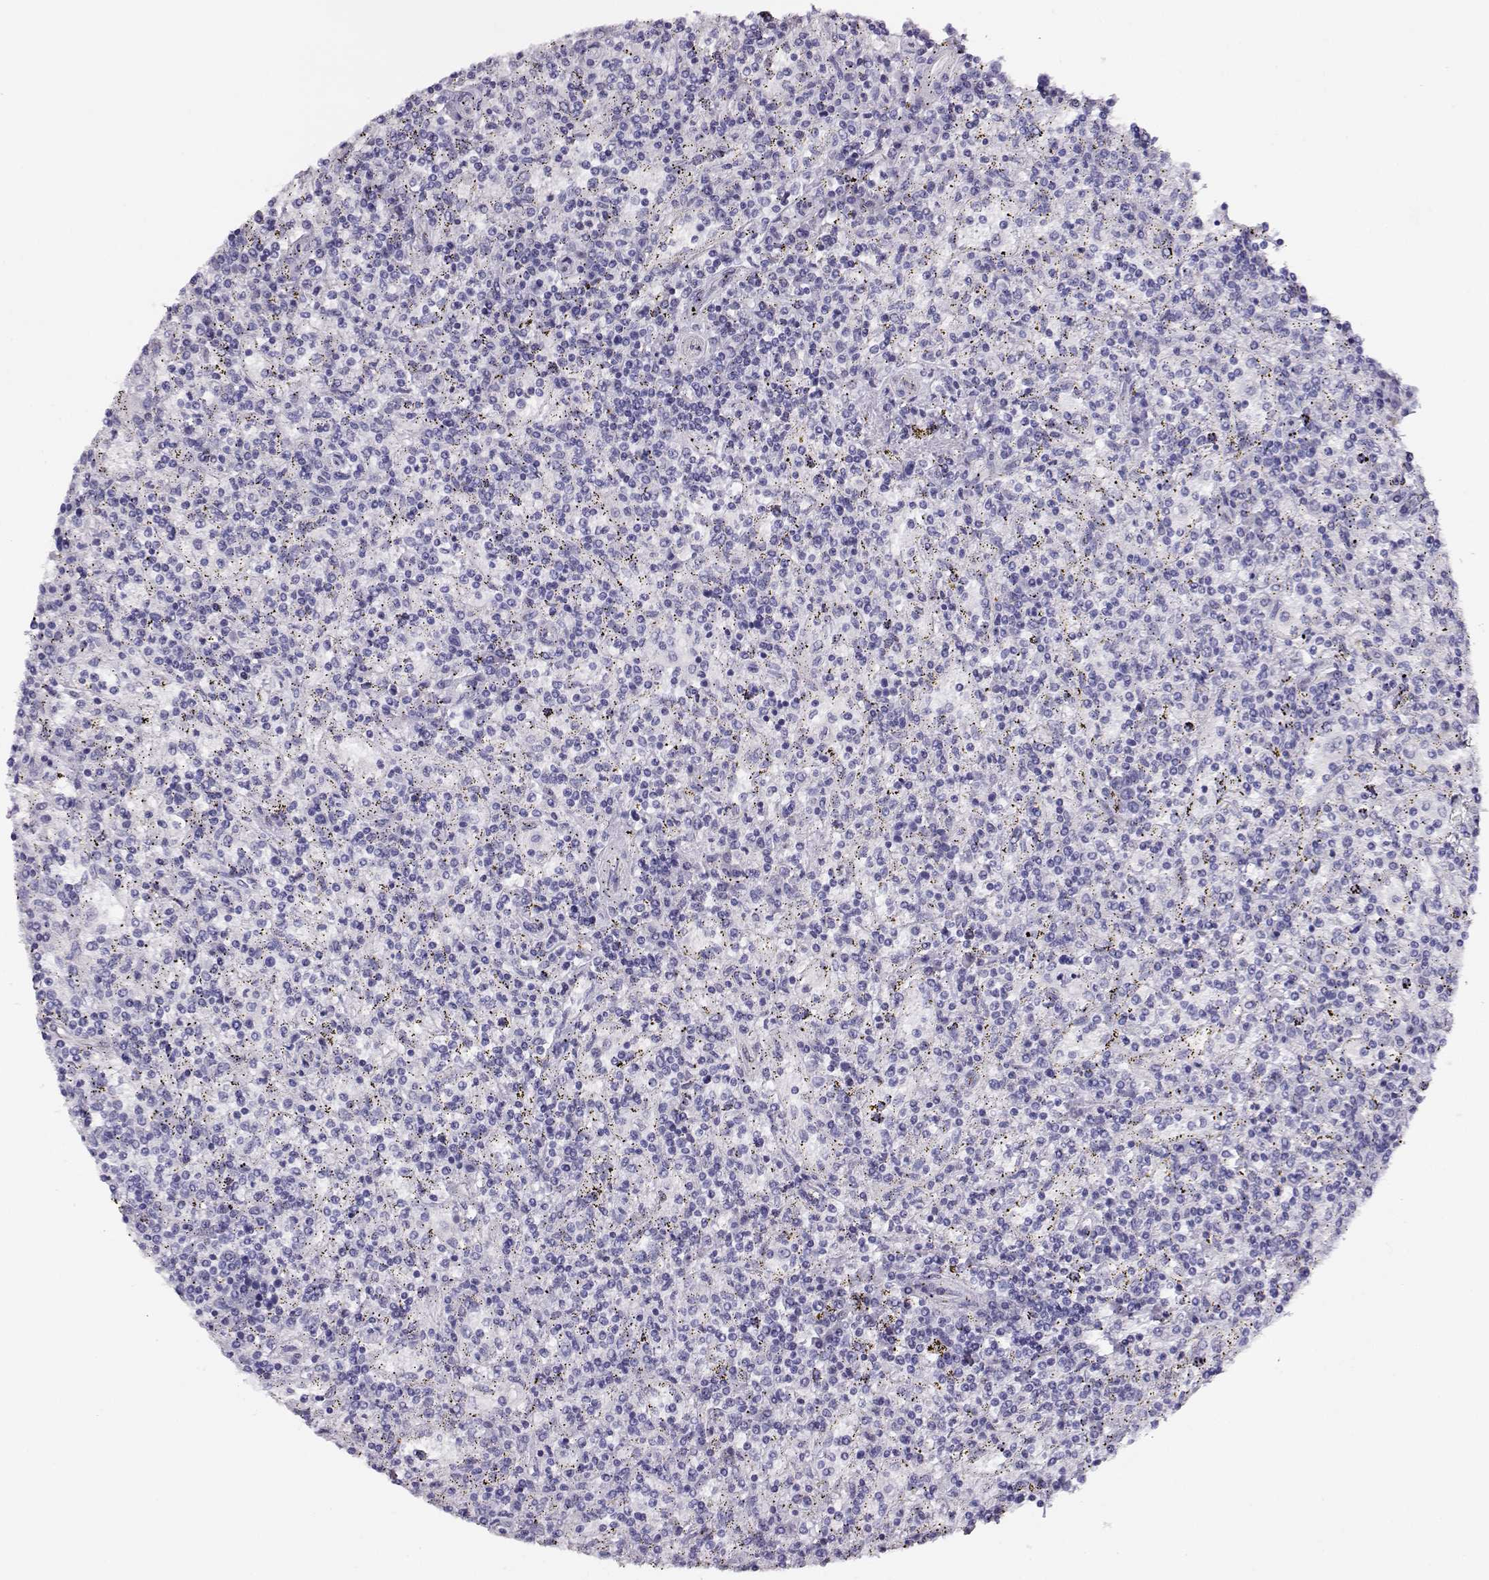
{"staining": {"intensity": "negative", "quantity": "none", "location": "none"}, "tissue": "lymphoma", "cell_type": "Tumor cells", "image_type": "cancer", "snomed": [{"axis": "morphology", "description": "Malignant lymphoma, non-Hodgkin's type, Low grade"}, {"axis": "topography", "description": "Spleen"}], "caption": "High magnification brightfield microscopy of low-grade malignant lymphoma, non-Hodgkin's type stained with DAB (brown) and counterstained with hematoxylin (blue): tumor cells show no significant expression. (Stains: DAB immunohistochemistry with hematoxylin counter stain, Microscopy: brightfield microscopy at high magnification).", "gene": "CRX", "patient": {"sex": "male", "age": 62}}